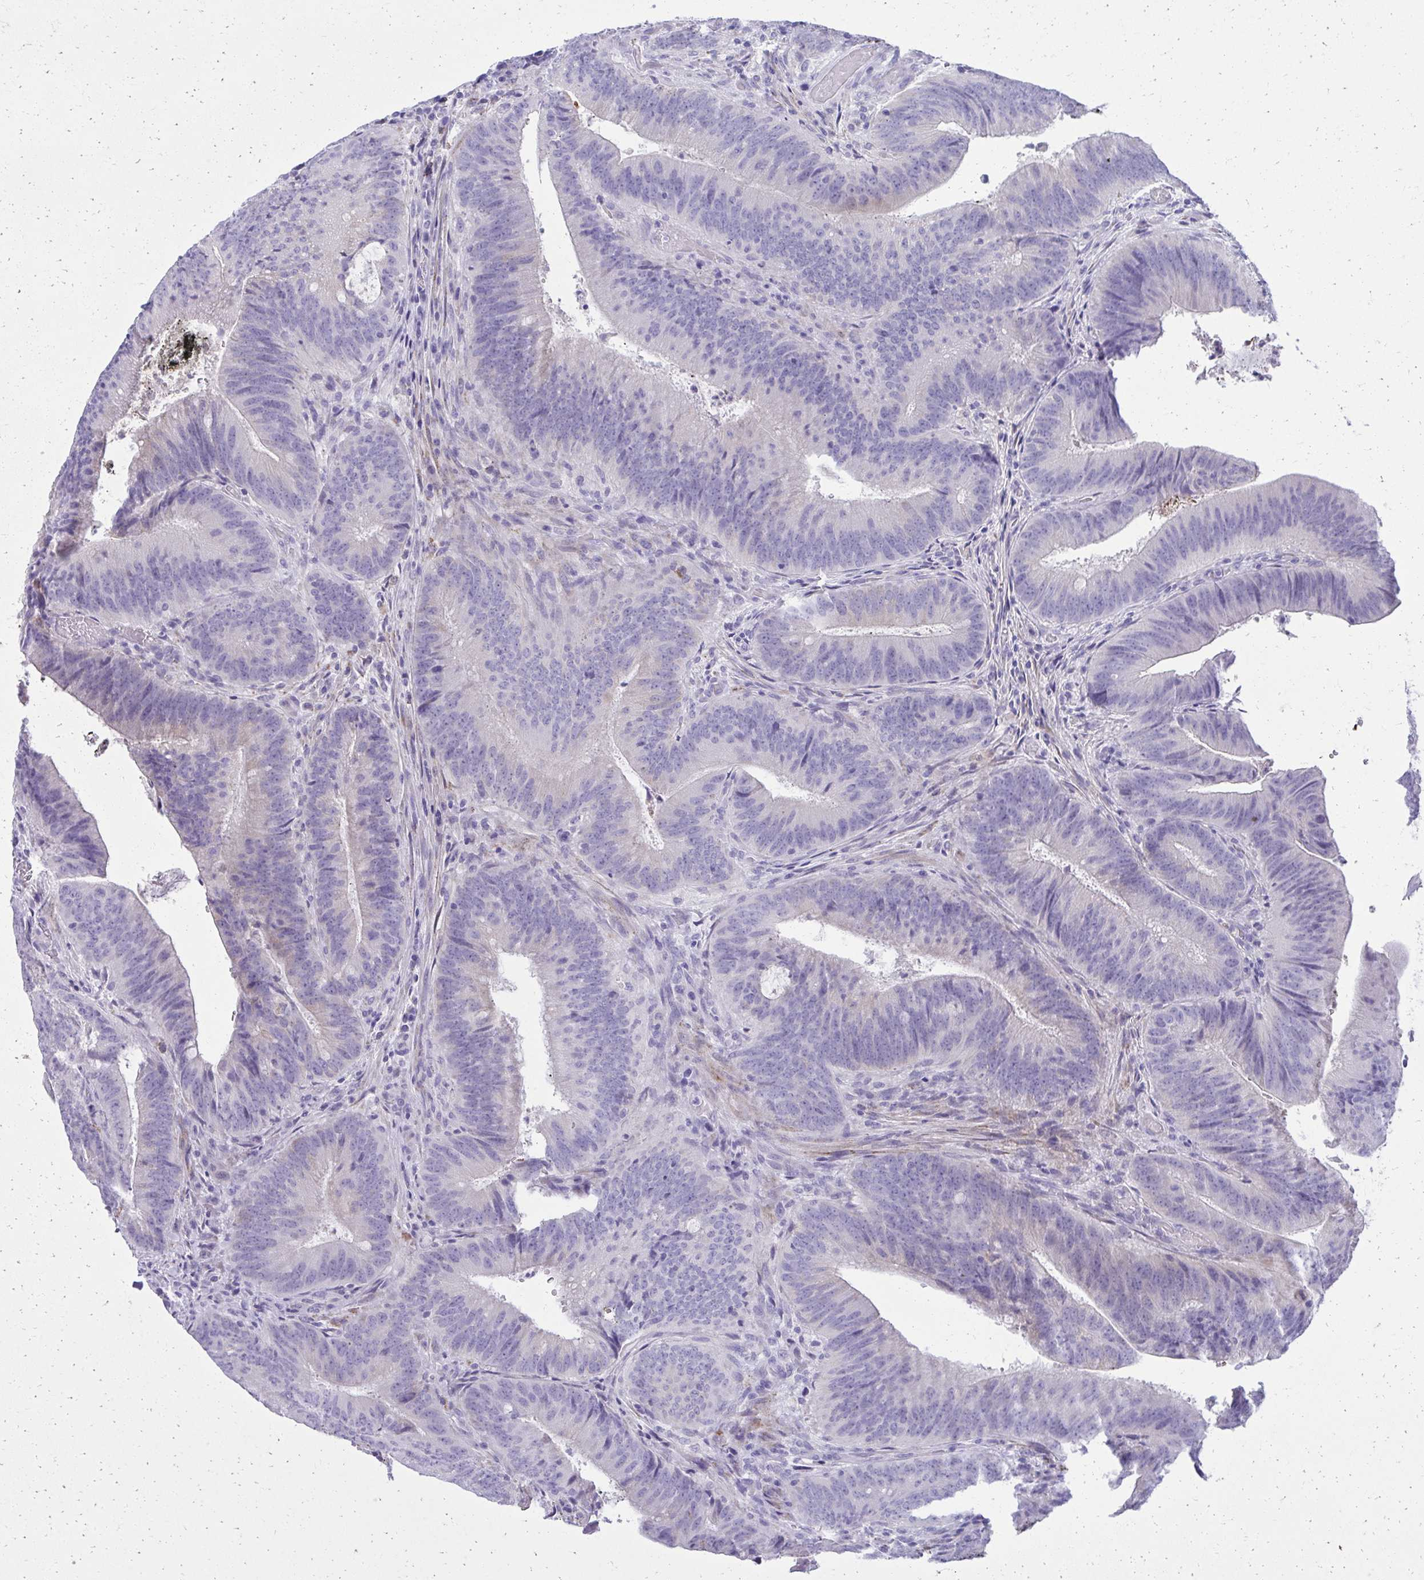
{"staining": {"intensity": "negative", "quantity": "none", "location": "none"}, "tissue": "colorectal cancer", "cell_type": "Tumor cells", "image_type": "cancer", "snomed": [{"axis": "morphology", "description": "Adenocarcinoma, NOS"}, {"axis": "topography", "description": "Colon"}], "caption": "A histopathology image of human colorectal cancer (adenocarcinoma) is negative for staining in tumor cells.", "gene": "AIG1", "patient": {"sex": "female", "age": 43}}